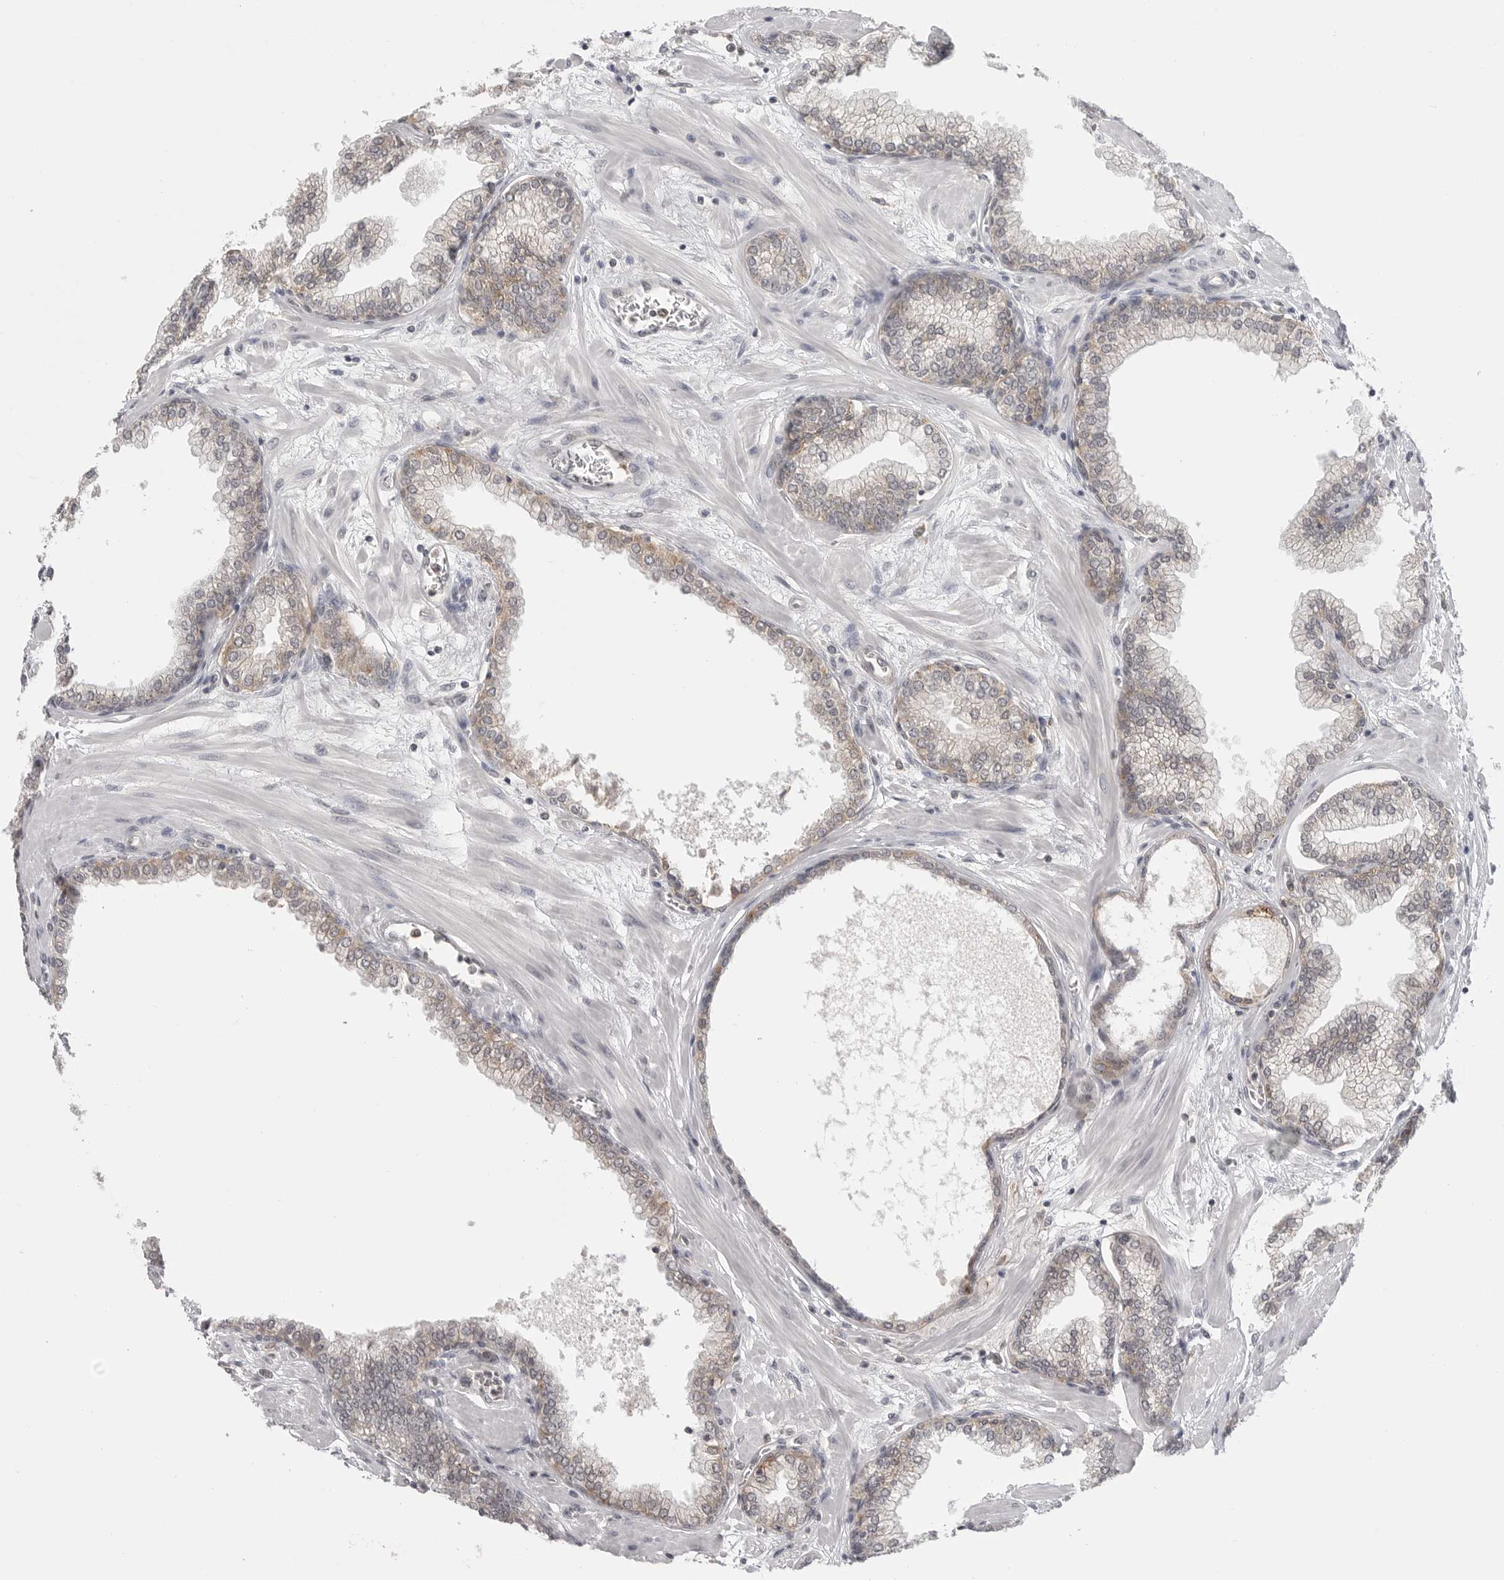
{"staining": {"intensity": "moderate", "quantity": "25%-75%", "location": "cytoplasmic/membranous"}, "tissue": "prostate", "cell_type": "Glandular cells", "image_type": "normal", "snomed": [{"axis": "morphology", "description": "Normal tissue, NOS"}, {"axis": "morphology", "description": "Urothelial carcinoma, Low grade"}, {"axis": "topography", "description": "Urinary bladder"}, {"axis": "topography", "description": "Prostate"}], "caption": "Brown immunohistochemical staining in unremarkable prostate shows moderate cytoplasmic/membranous positivity in approximately 25%-75% of glandular cells.", "gene": "IFNGR1", "patient": {"sex": "male", "age": 60}}